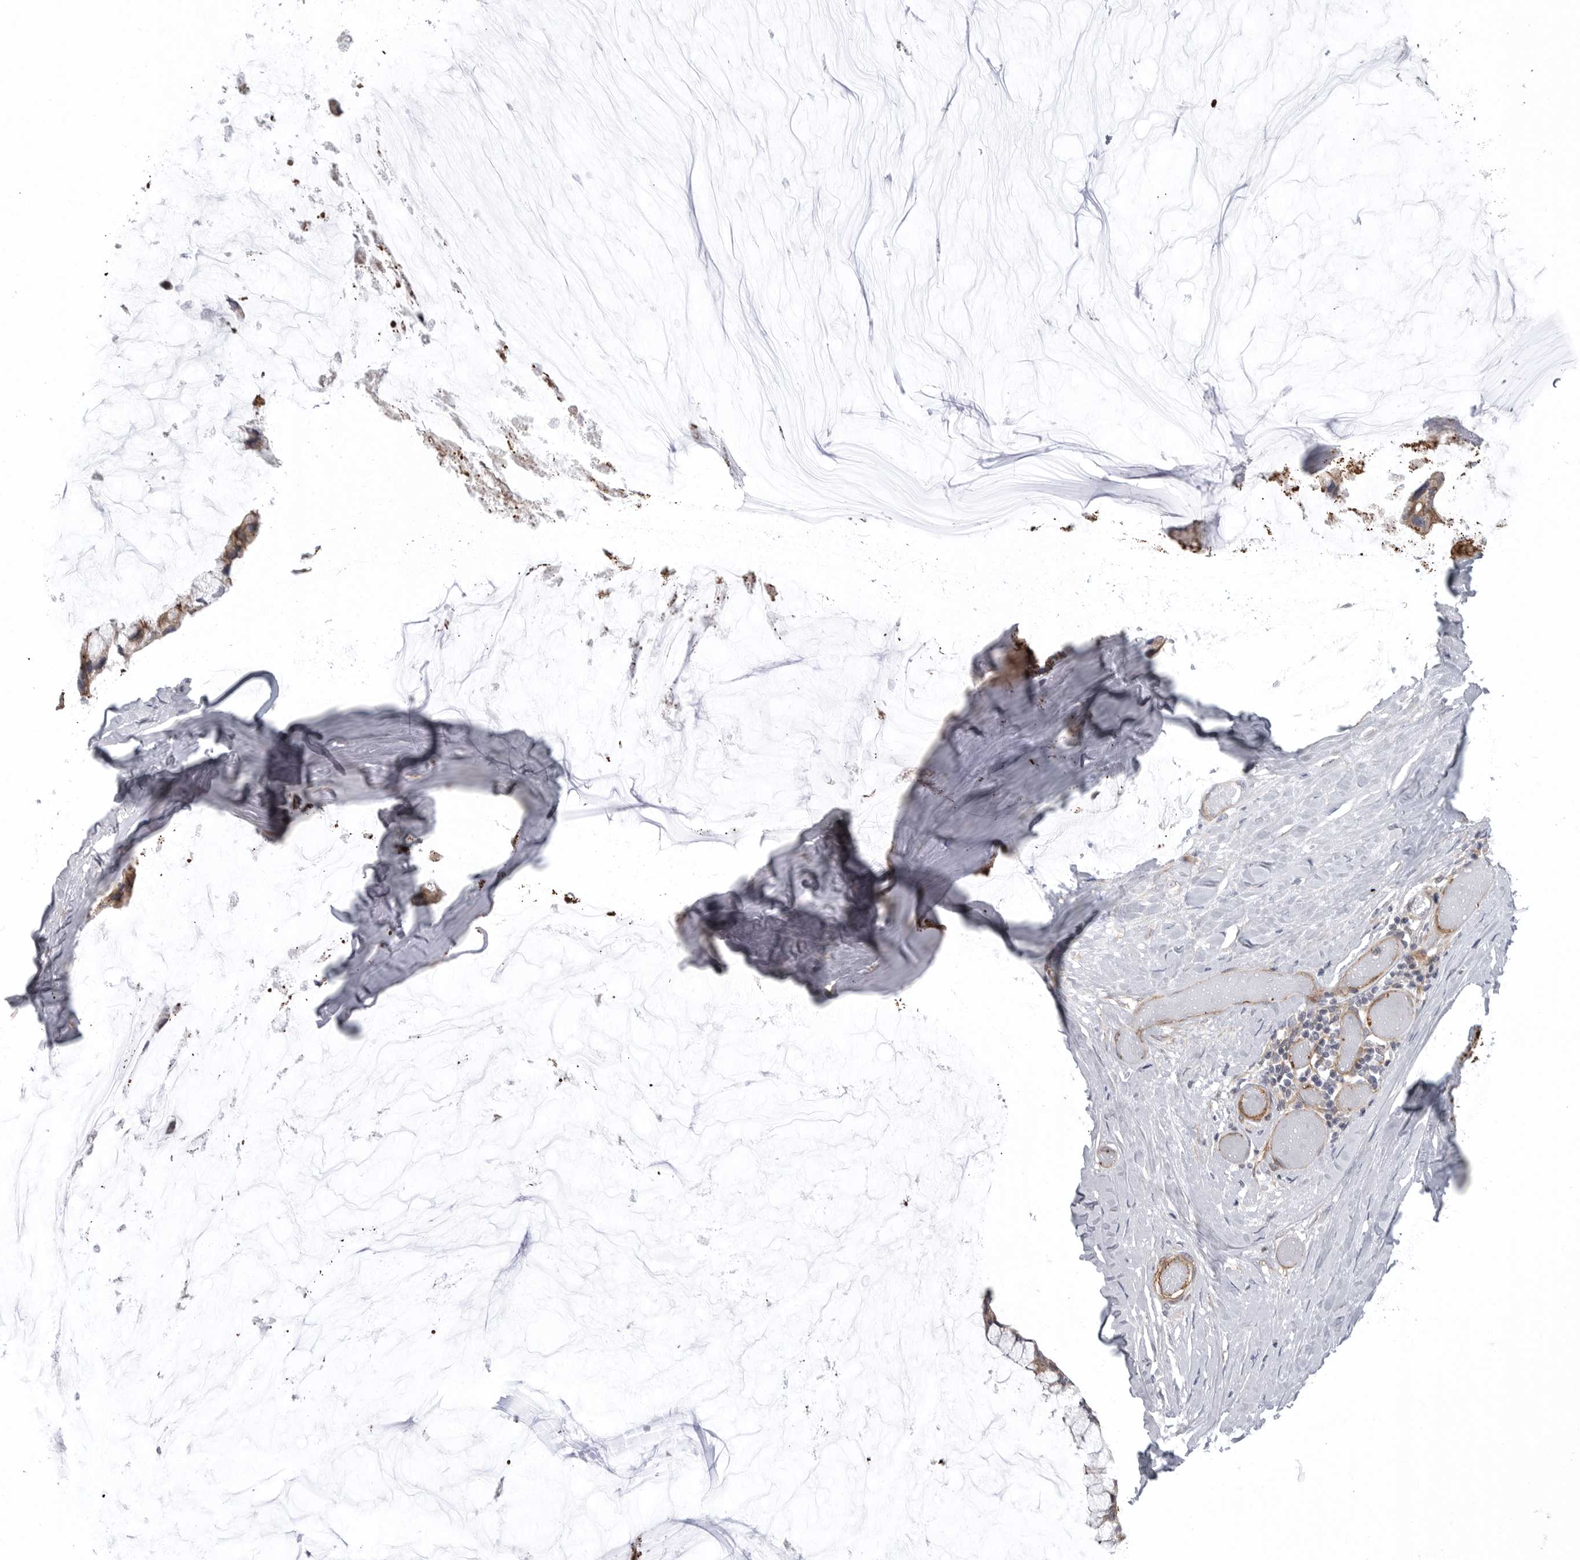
{"staining": {"intensity": "moderate", "quantity": ">75%", "location": "cytoplasmic/membranous"}, "tissue": "ovarian cancer", "cell_type": "Tumor cells", "image_type": "cancer", "snomed": [{"axis": "morphology", "description": "Cystadenocarcinoma, mucinous, NOS"}, {"axis": "topography", "description": "Ovary"}], "caption": "IHC of human ovarian cancer (mucinous cystadenocarcinoma) reveals medium levels of moderate cytoplasmic/membranous positivity in about >75% of tumor cells.", "gene": "SCP2", "patient": {"sex": "female", "age": 39}}